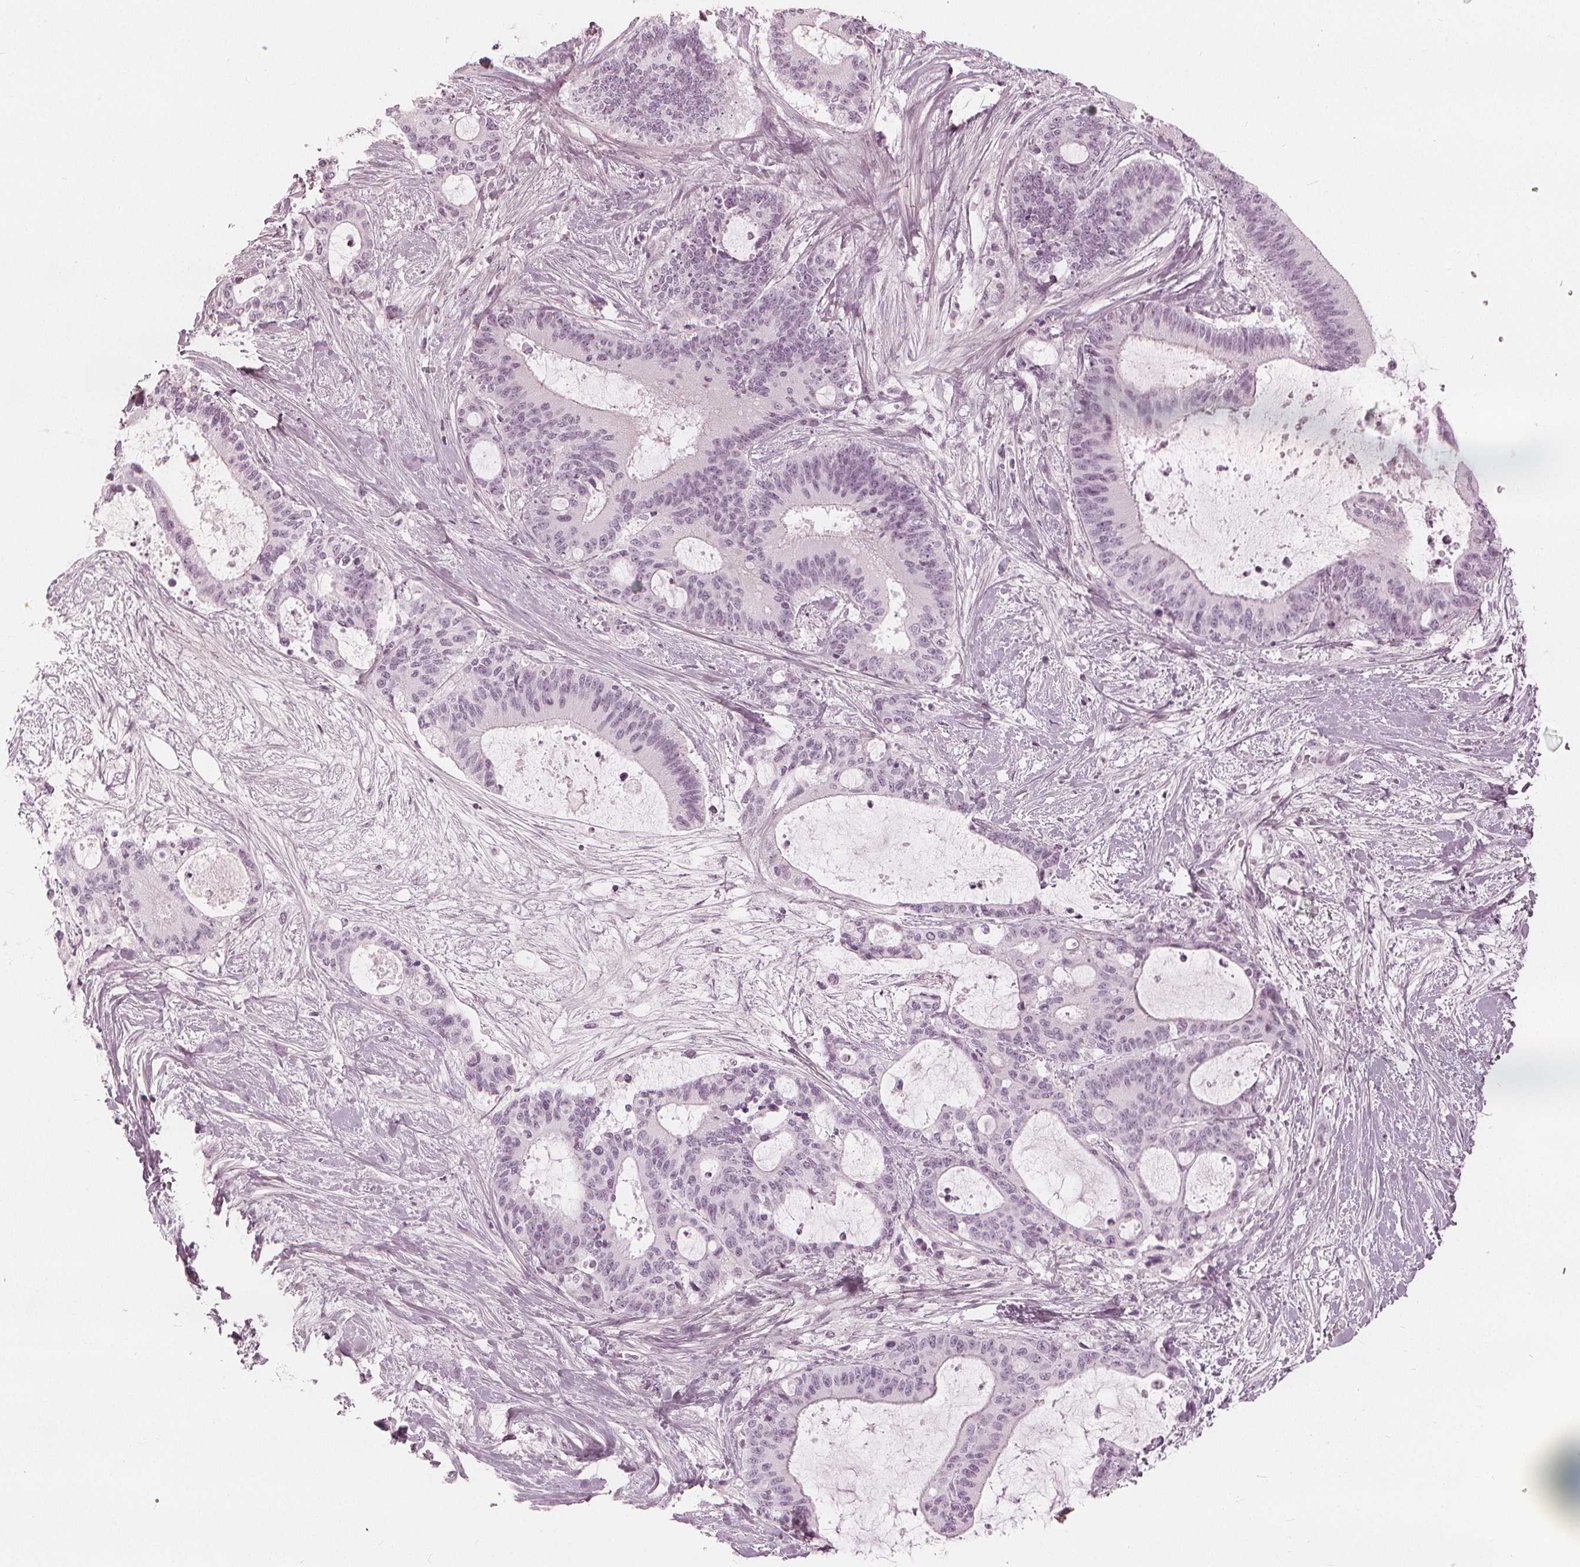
{"staining": {"intensity": "negative", "quantity": "none", "location": "none"}, "tissue": "liver cancer", "cell_type": "Tumor cells", "image_type": "cancer", "snomed": [{"axis": "morphology", "description": "Cholangiocarcinoma"}, {"axis": "topography", "description": "Liver"}], "caption": "DAB (3,3'-diaminobenzidine) immunohistochemical staining of liver cholangiocarcinoma shows no significant expression in tumor cells. The staining was performed using DAB to visualize the protein expression in brown, while the nuclei were stained in blue with hematoxylin (Magnification: 20x).", "gene": "PAEP", "patient": {"sex": "female", "age": 73}}